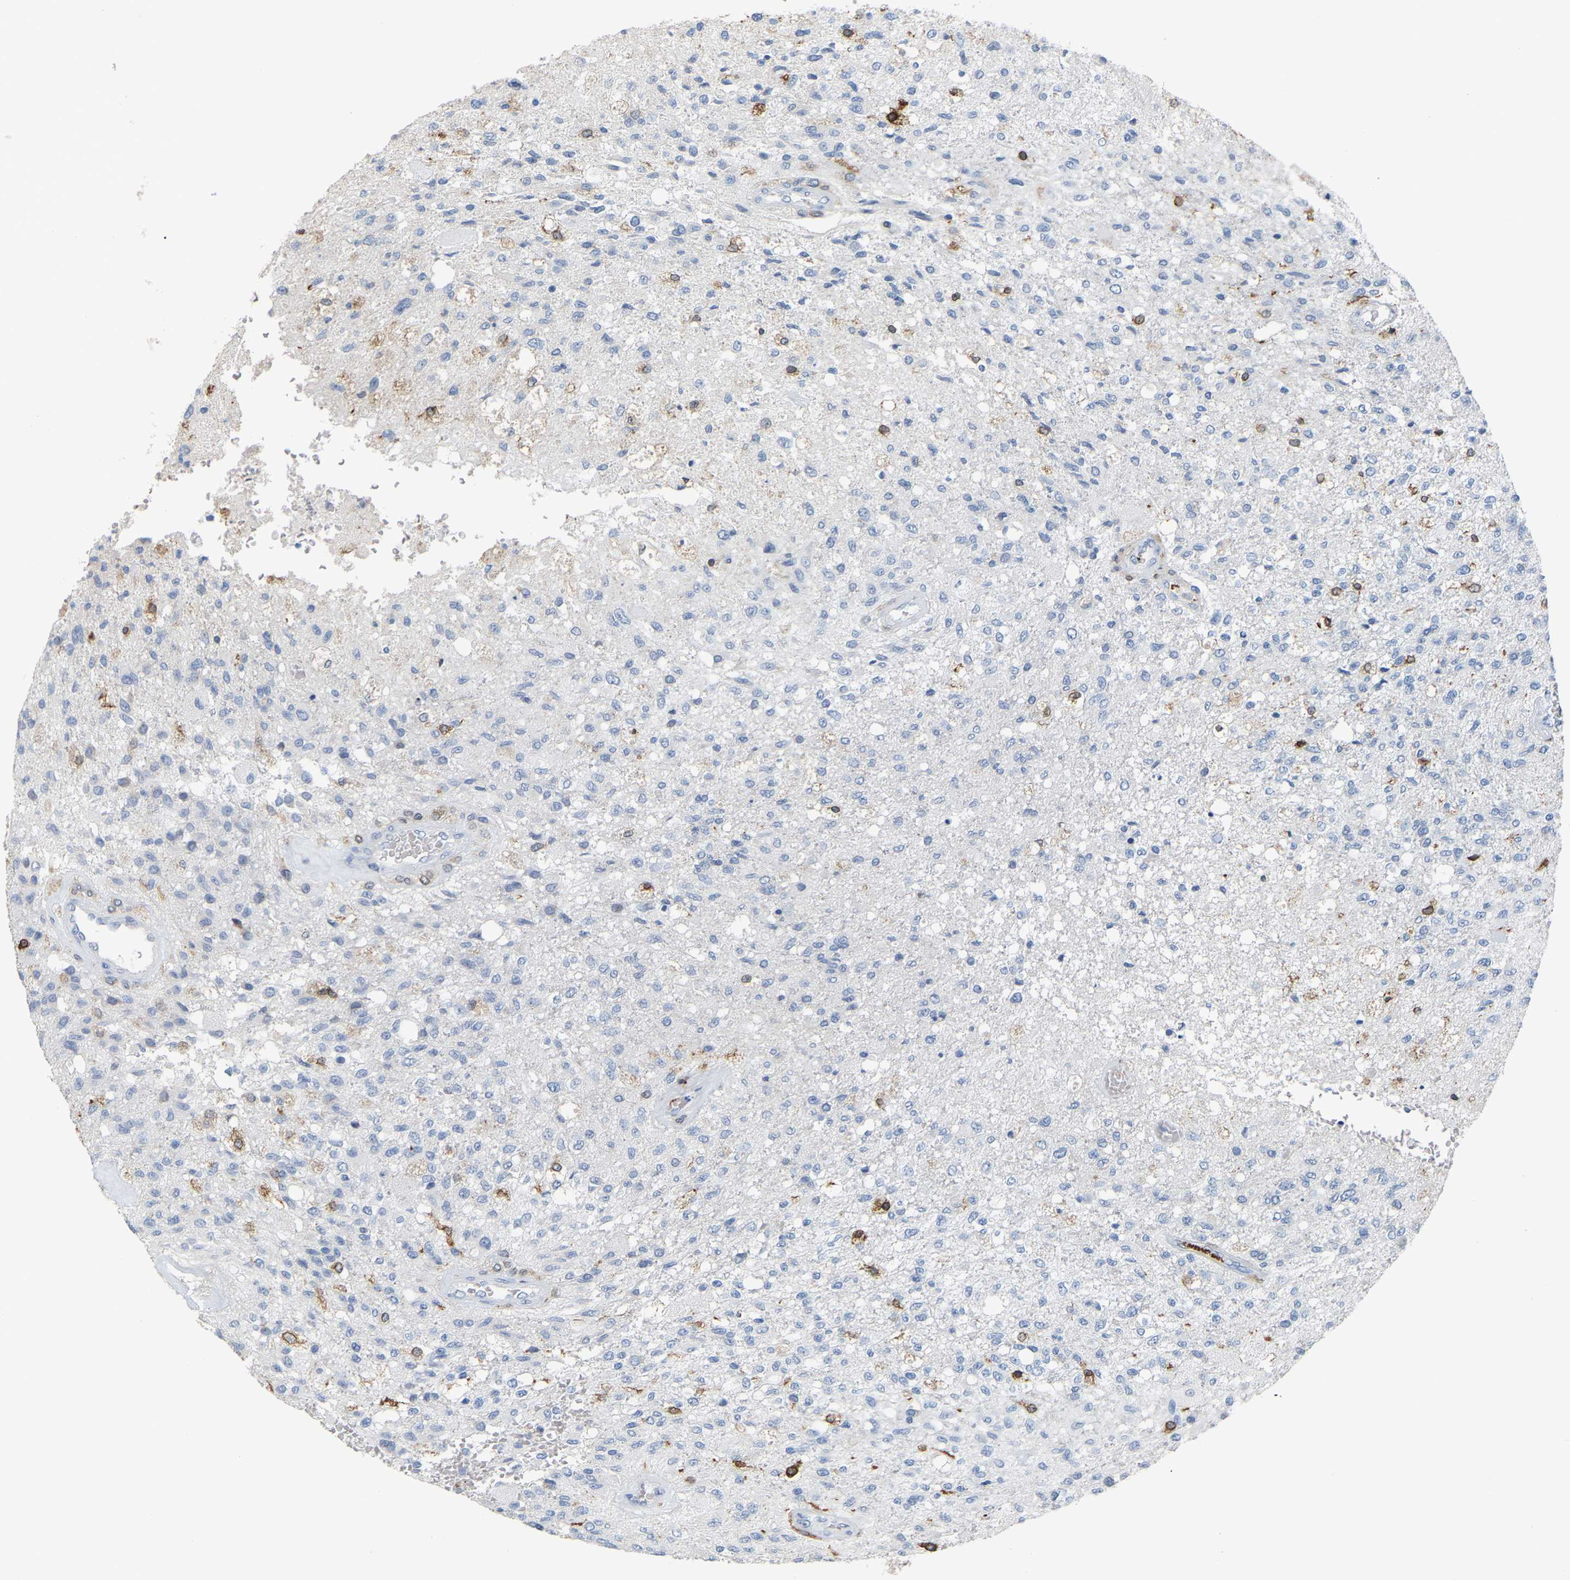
{"staining": {"intensity": "negative", "quantity": "none", "location": "none"}, "tissue": "glioma", "cell_type": "Tumor cells", "image_type": "cancer", "snomed": [{"axis": "morphology", "description": "Normal tissue, NOS"}, {"axis": "morphology", "description": "Glioma, malignant, High grade"}, {"axis": "topography", "description": "Cerebral cortex"}], "caption": "Tumor cells show no significant expression in glioma. The staining is performed using DAB (3,3'-diaminobenzidine) brown chromogen with nuclei counter-stained in using hematoxylin.", "gene": "PTGS1", "patient": {"sex": "male", "age": 77}}